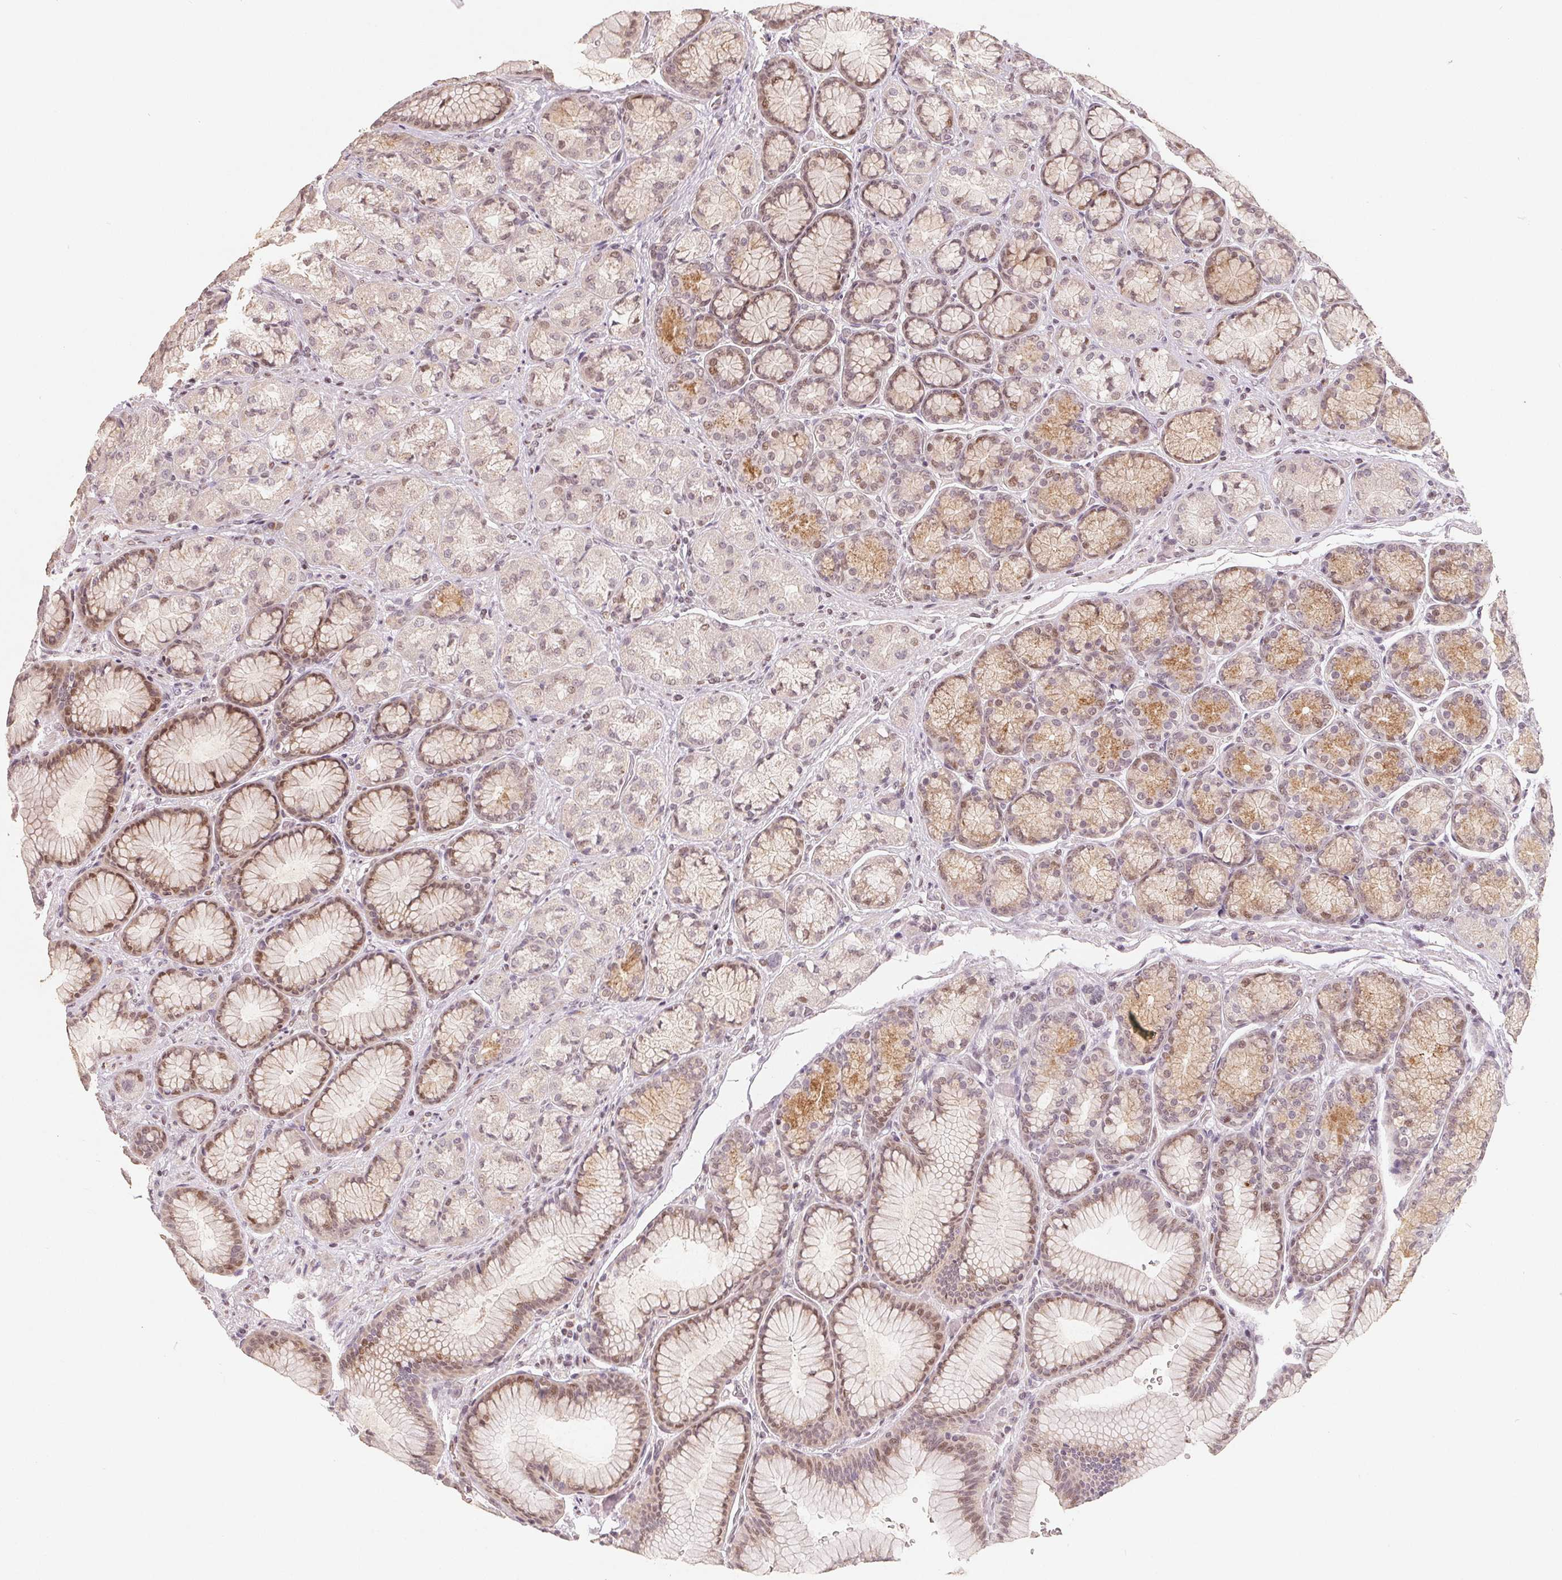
{"staining": {"intensity": "moderate", "quantity": "25%-75%", "location": "cytoplasmic/membranous,nuclear"}, "tissue": "stomach", "cell_type": "Glandular cells", "image_type": "normal", "snomed": [{"axis": "morphology", "description": "Normal tissue, NOS"}, {"axis": "morphology", "description": "Adenocarcinoma, NOS"}, {"axis": "morphology", "description": "Adenocarcinoma, High grade"}, {"axis": "topography", "description": "Stomach, upper"}, {"axis": "topography", "description": "Stomach"}], "caption": "Immunohistochemical staining of unremarkable stomach reveals medium levels of moderate cytoplasmic/membranous,nuclear expression in about 25%-75% of glandular cells. Immunohistochemistry (ihc) stains the protein in brown and the nuclei are stained blue.", "gene": "CCDC138", "patient": {"sex": "female", "age": 65}}